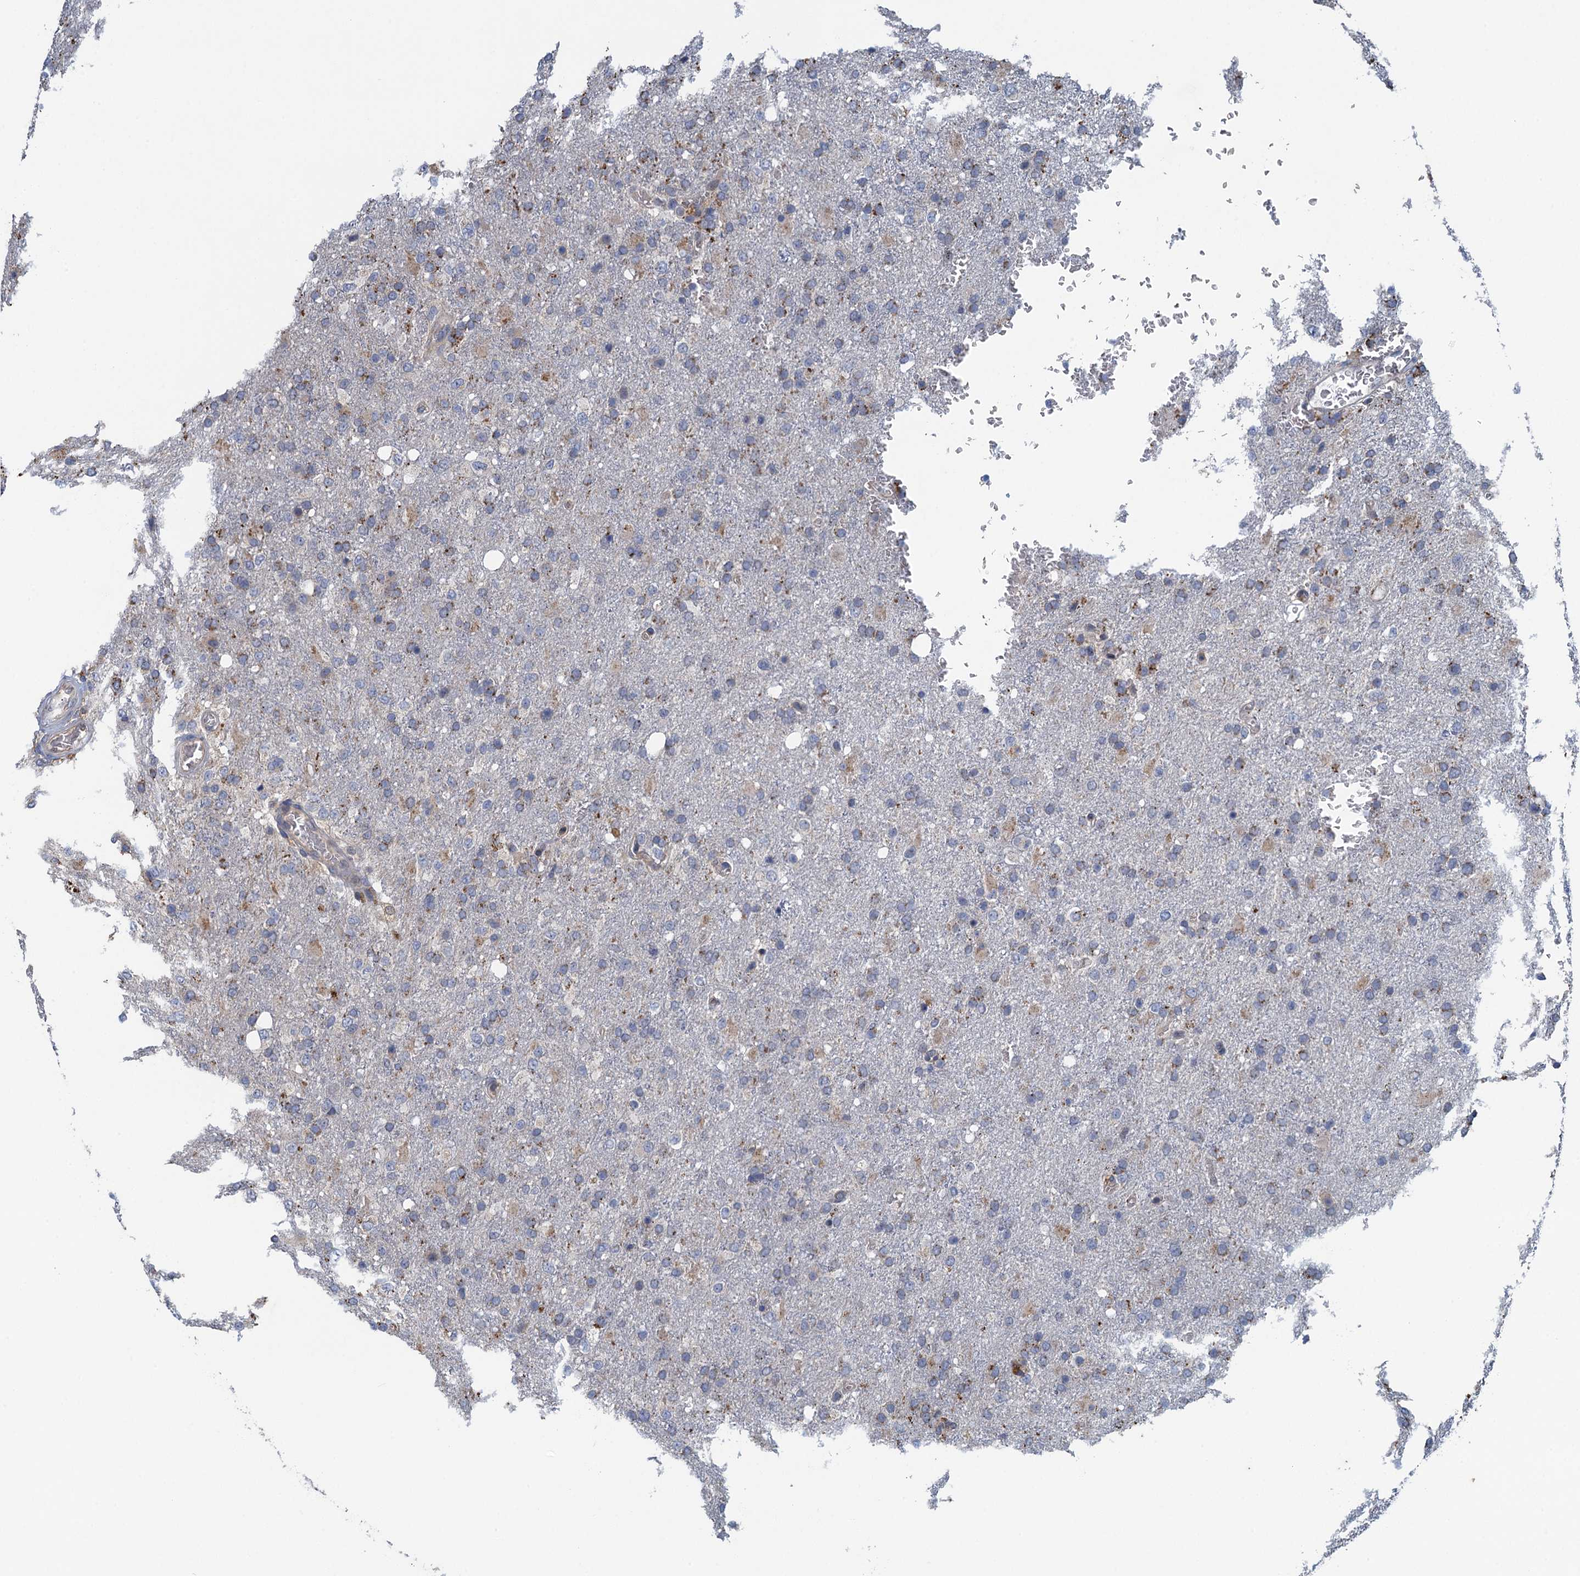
{"staining": {"intensity": "moderate", "quantity": "<25%", "location": "cytoplasmic/membranous"}, "tissue": "glioma", "cell_type": "Tumor cells", "image_type": "cancer", "snomed": [{"axis": "morphology", "description": "Glioma, malignant, High grade"}, {"axis": "topography", "description": "Brain"}], "caption": "Moderate cytoplasmic/membranous protein expression is appreciated in approximately <25% of tumor cells in glioma.", "gene": "KBTBD8", "patient": {"sex": "female", "age": 74}}